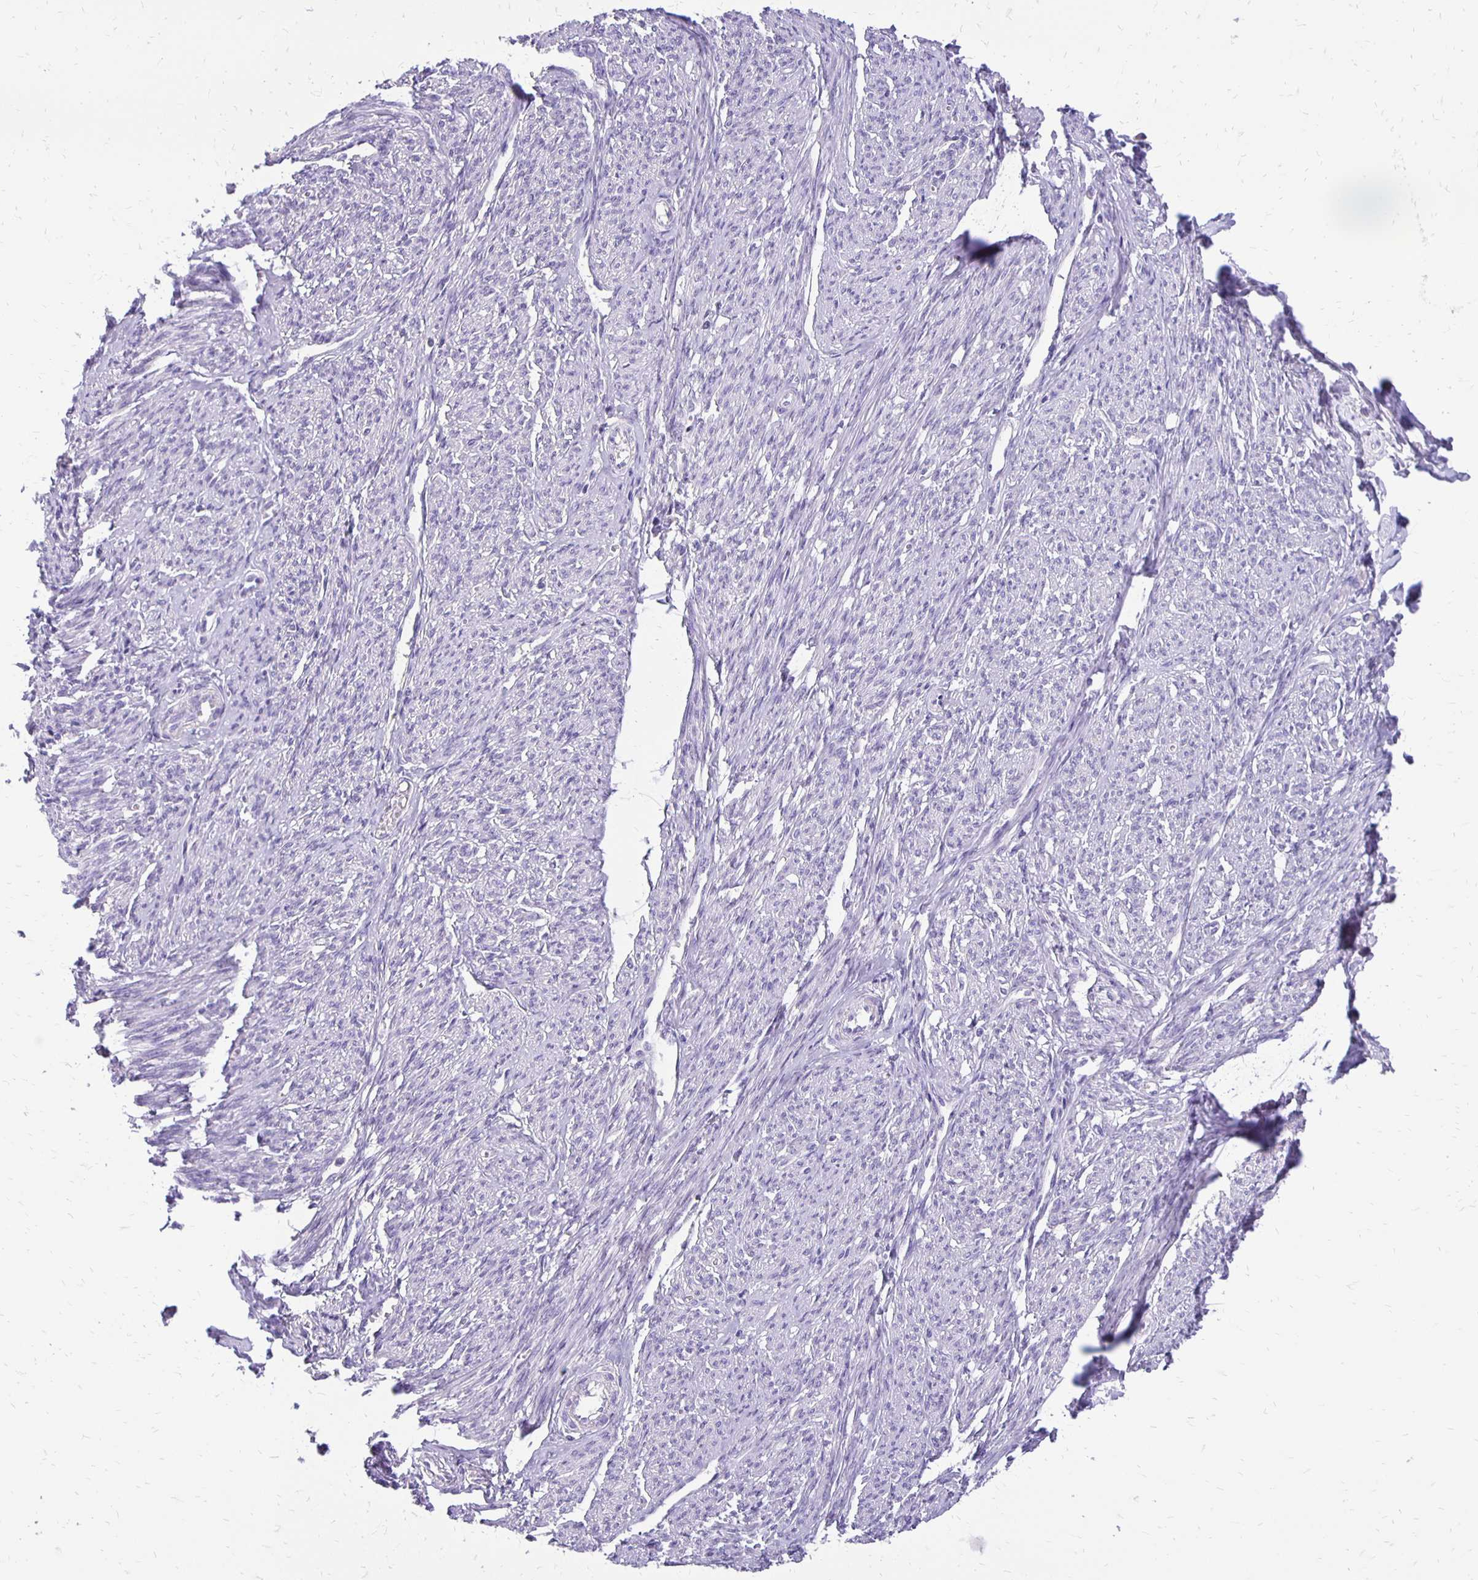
{"staining": {"intensity": "negative", "quantity": "none", "location": "none"}, "tissue": "smooth muscle", "cell_type": "Smooth muscle cells", "image_type": "normal", "snomed": [{"axis": "morphology", "description": "Normal tissue, NOS"}, {"axis": "topography", "description": "Smooth muscle"}], "caption": "Smooth muscle cells show no significant protein staining in benign smooth muscle. (DAB (3,3'-diaminobenzidine) IHC with hematoxylin counter stain).", "gene": "ANKRD45", "patient": {"sex": "female", "age": 65}}